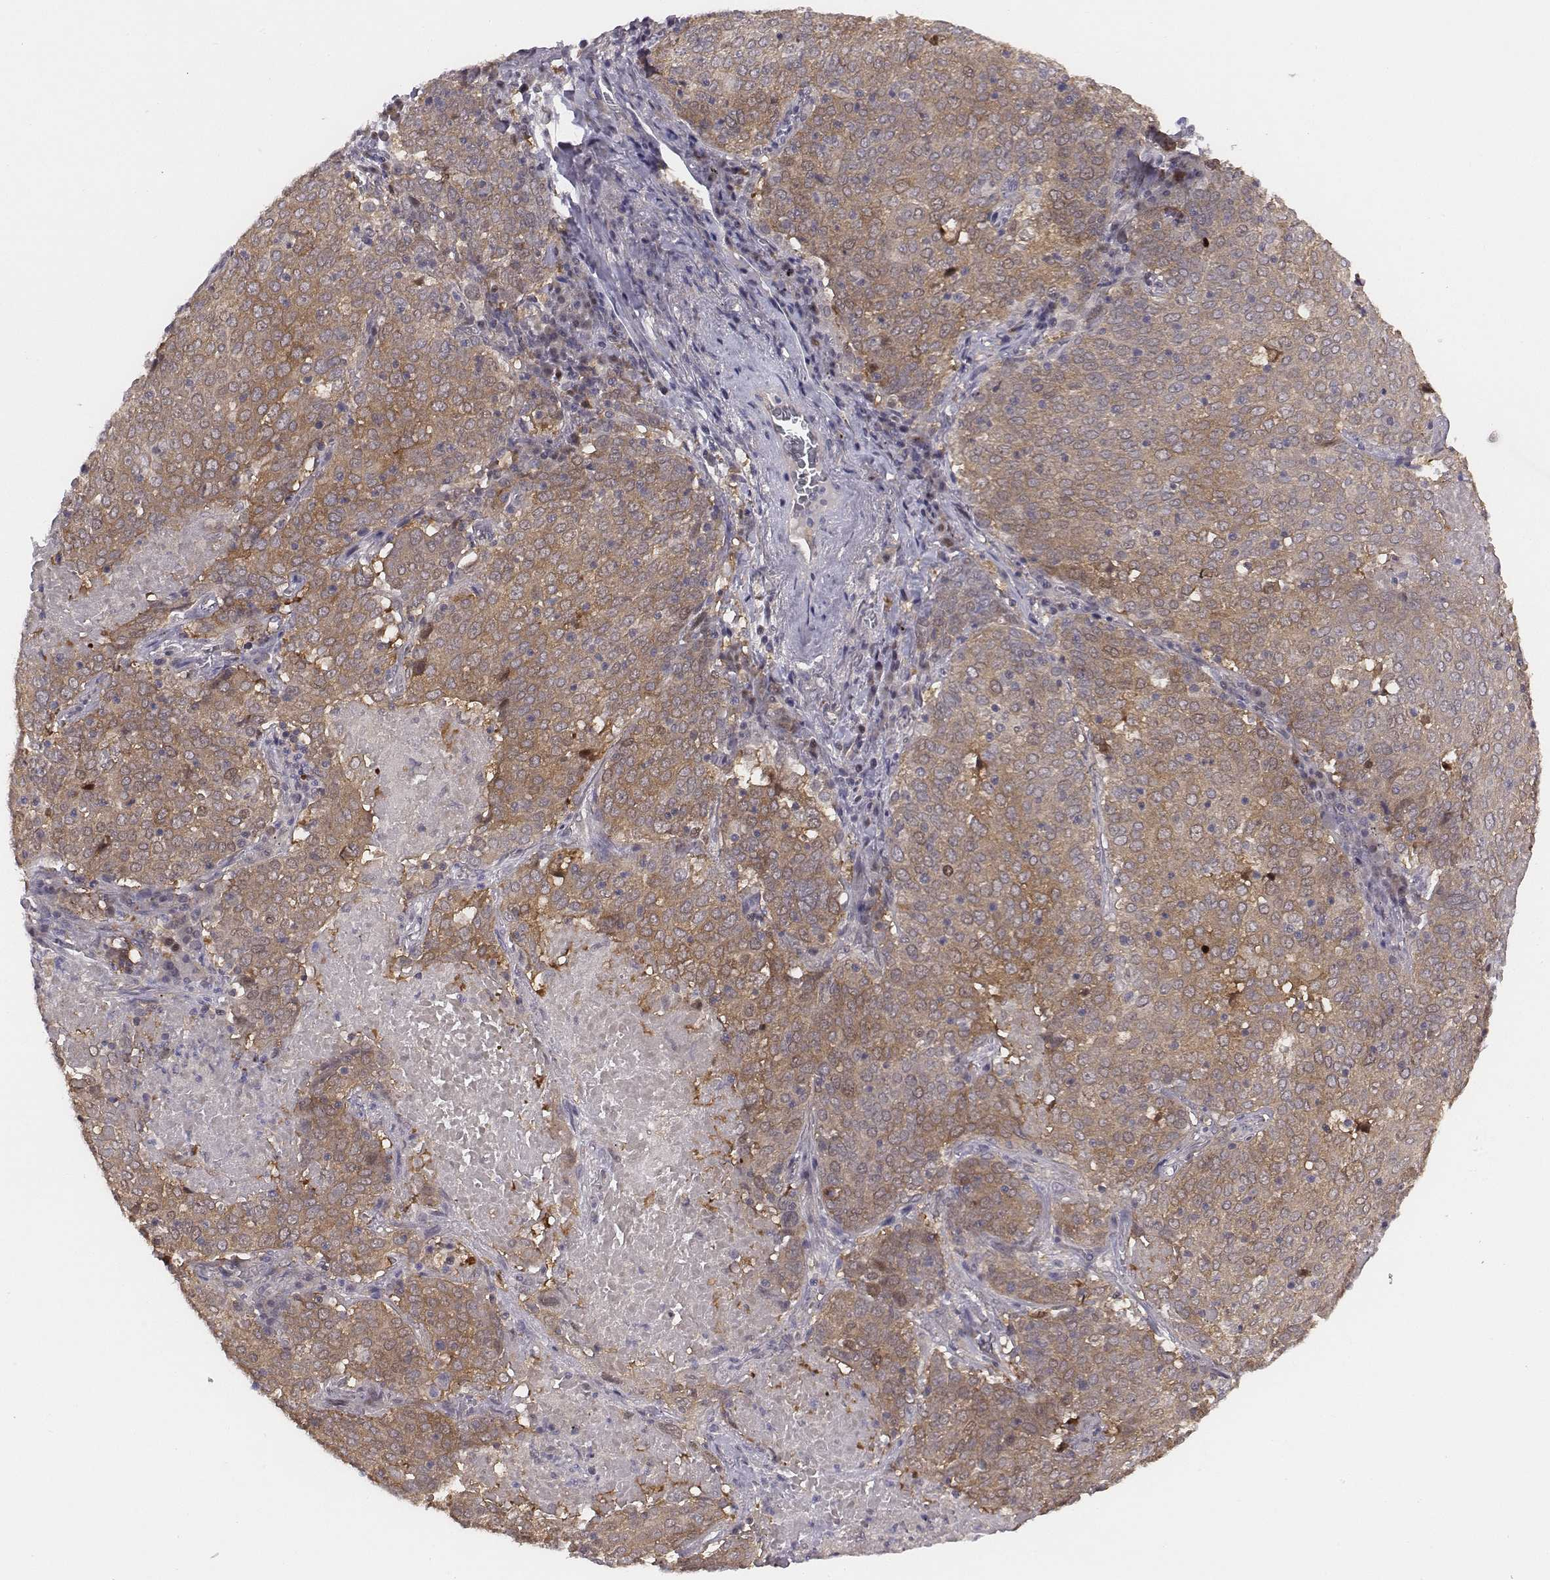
{"staining": {"intensity": "moderate", "quantity": ">75%", "location": "cytoplasmic/membranous"}, "tissue": "lung cancer", "cell_type": "Tumor cells", "image_type": "cancer", "snomed": [{"axis": "morphology", "description": "Squamous cell carcinoma, NOS"}, {"axis": "topography", "description": "Lung"}], "caption": "Brown immunohistochemical staining in lung cancer (squamous cell carcinoma) demonstrates moderate cytoplasmic/membranous expression in approximately >75% of tumor cells. The staining was performed using DAB (3,3'-diaminobenzidine) to visualize the protein expression in brown, while the nuclei were stained in blue with hematoxylin (Magnification: 20x).", "gene": "SMURF2", "patient": {"sex": "male", "age": 82}}